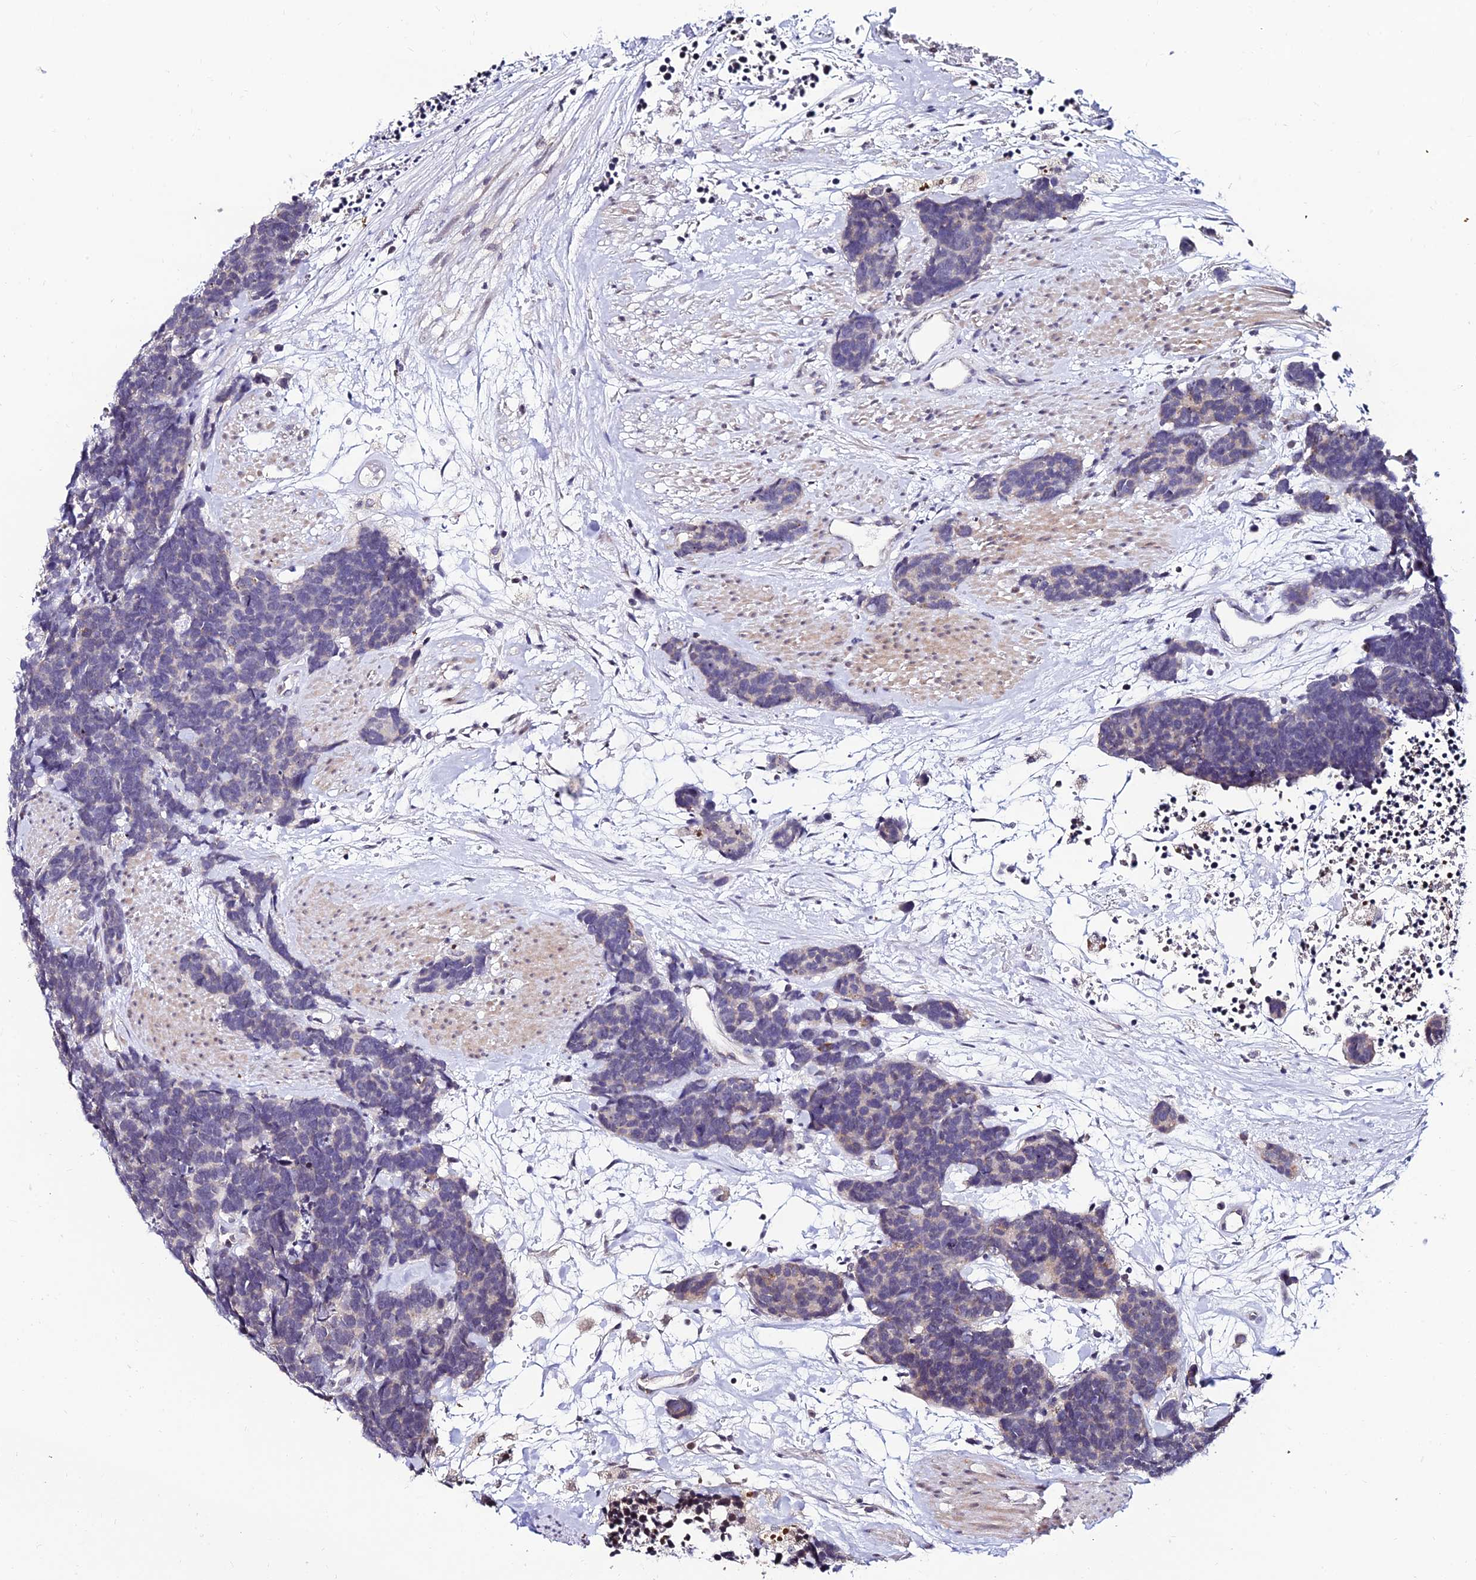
{"staining": {"intensity": "negative", "quantity": "none", "location": "none"}, "tissue": "carcinoid", "cell_type": "Tumor cells", "image_type": "cancer", "snomed": [{"axis": "morphology", "description": "Carcinoma, NOS"}, {"axis": "morphology", "description": "Carcinoid, malignant, NOS"}, {"axis": "topography", "description": "Urinary bladder"}], "caption": "High power microscopy photomicrograph of an immunohistochemistry histopathology image of carcinoid (malignant), revealing no significant positivity in tumor cells.", "gene": "CDNF", "patient": {"sex": "male", "age": 57}}